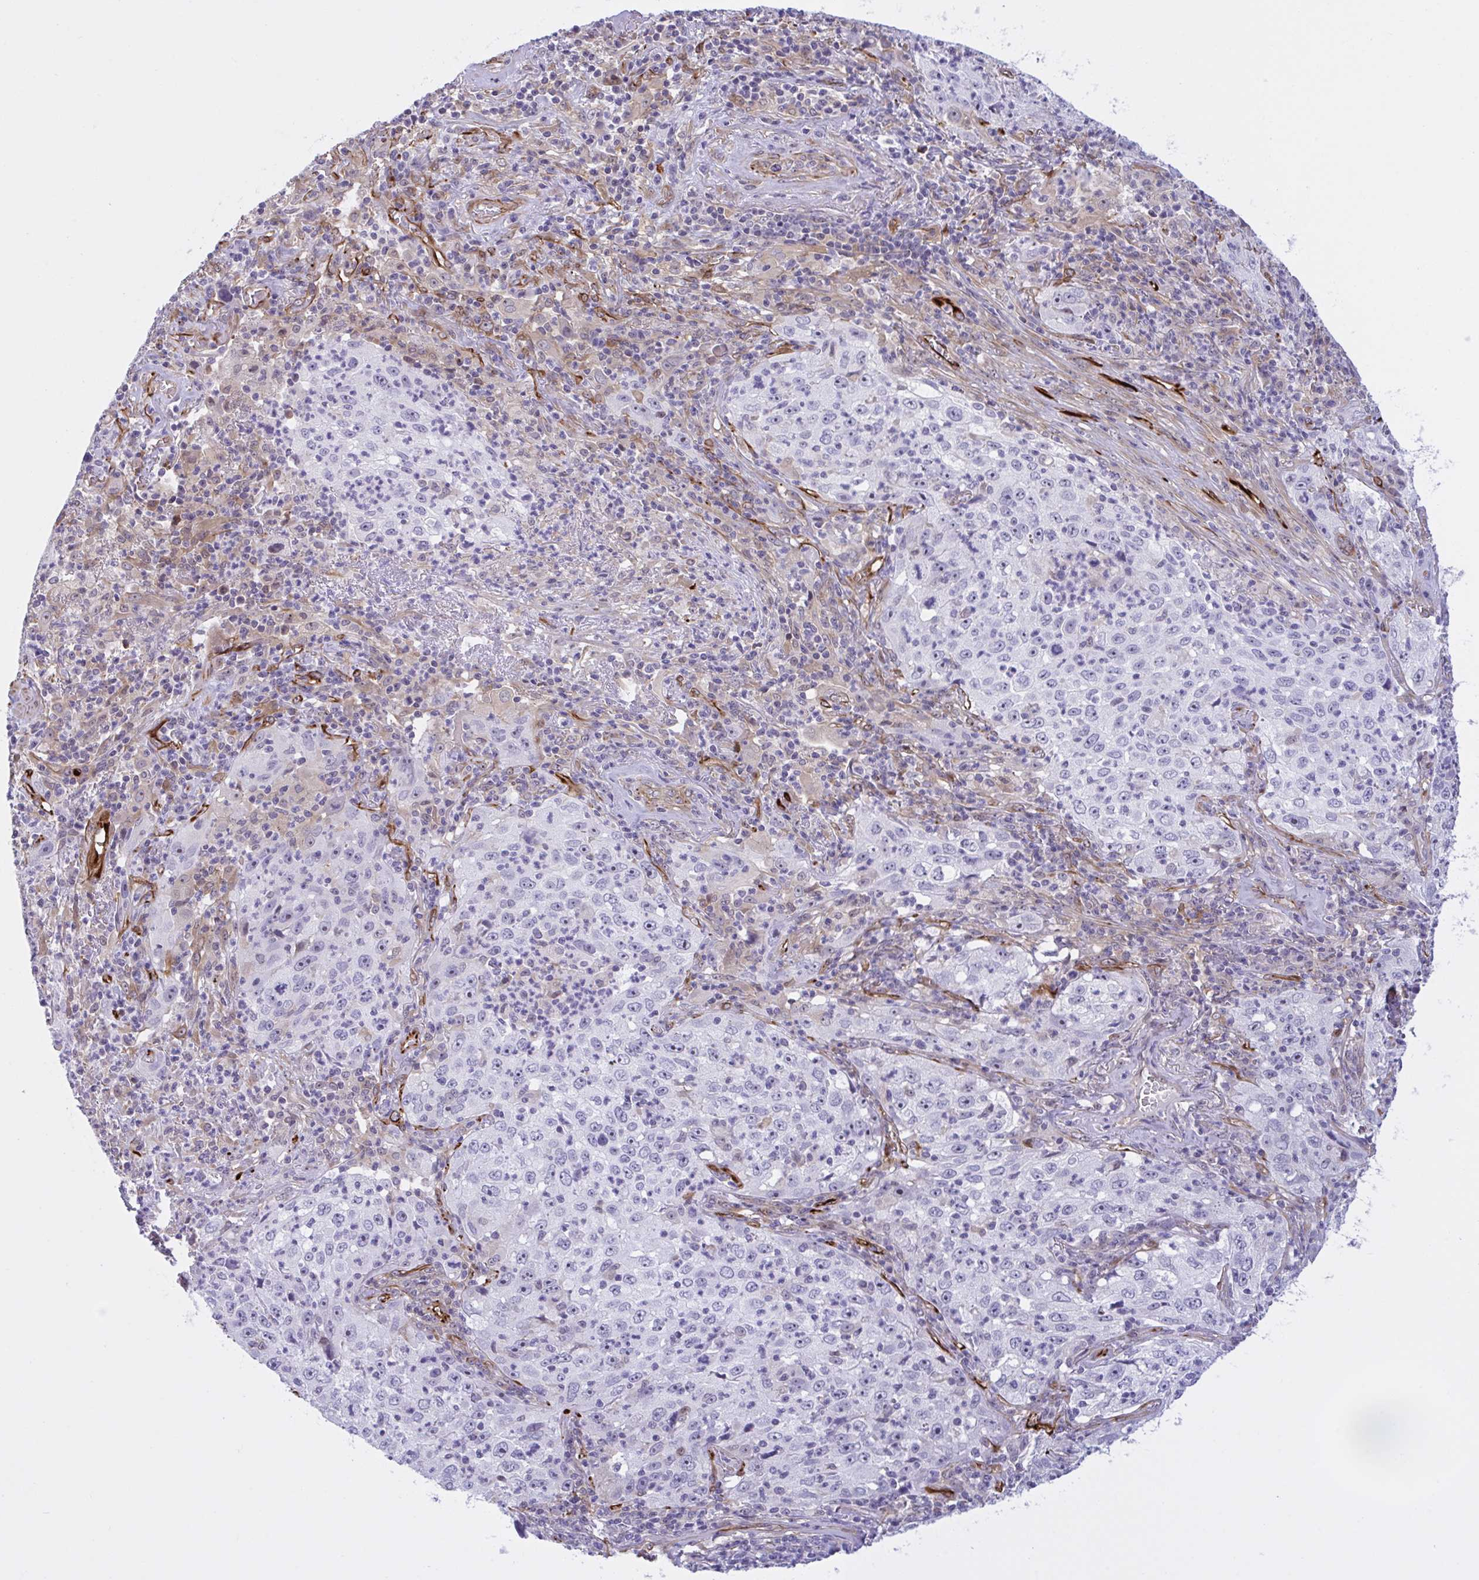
{"staining": {"intensity": "negative", "quantity": "none", "location": "none"}, "tissue": "lung cancer", "cell_type": "Tumor cells", "image_type": "cancer", "snomed": [{"axis": "morphology", "description": "Squamous cell carcinoma, NOS"}, {"axis": "topography", "description": "Lung"}], "caption": "Immunohistochemistry histopathology image of human lung squamous cell carcinoma stained for a protein (brown), which exhibits no staining in tumor cells.", "gene": "PRRT4", "patient": {"sex": "male", "age": 71}}